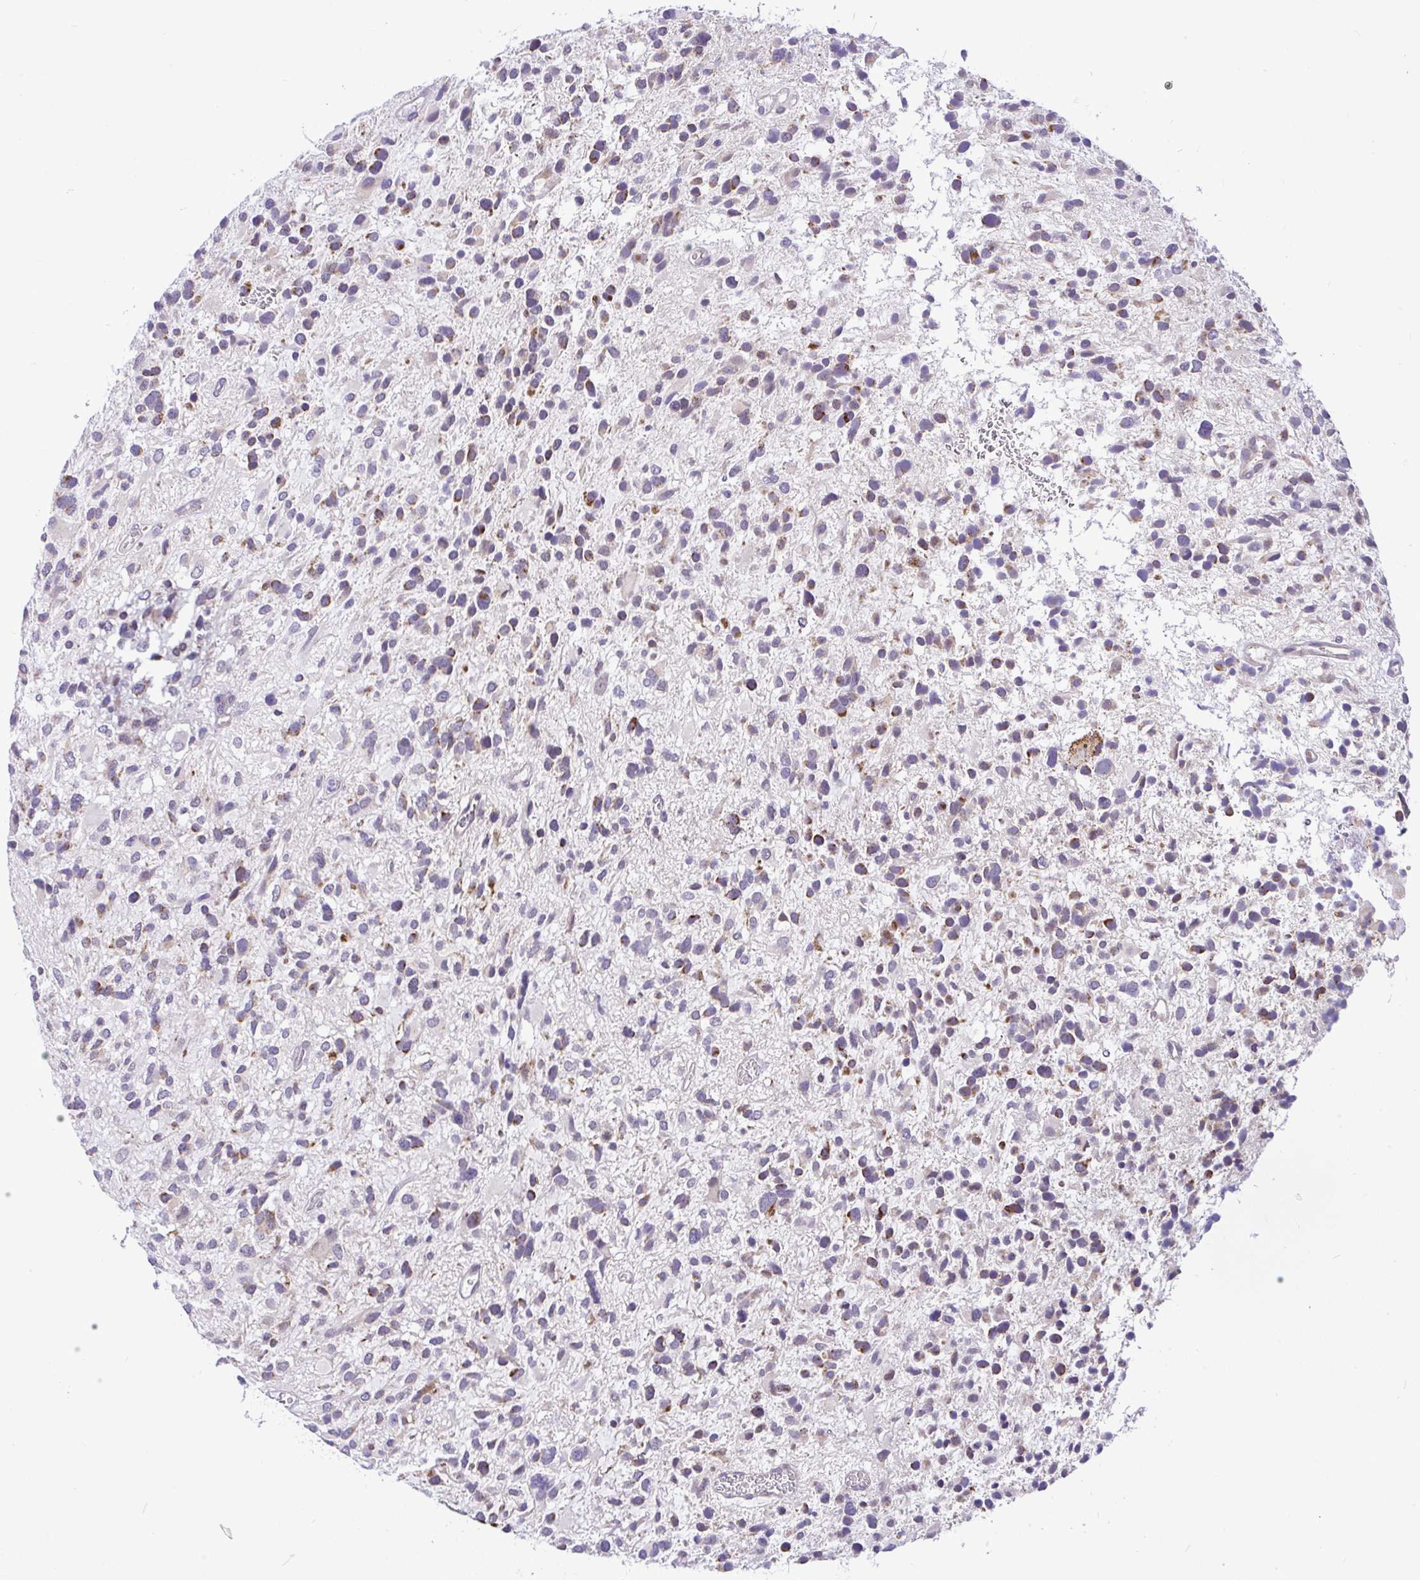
{"staining": {"intensity": "moderate", "quantity": "<25%", "location": "cytoplasmic/membranous"}, "tissue": "glioma", "cell_type": "Tumor cells", "image_type": "cancer", "snomed": [{"axis": "morphology", "description": "Glioma, malignant, High grade"}, {"axis": "topography", "description": "Brain"}], "caption": "A high-resolution photomicrograph shows IHC staining of malignant glioma (high-grade), which demonstrates moderate cytoplasmic/membranous staining in about <25% of tumor cells.", "gene": "PYCR2", "patient": {"sex": "female", "age": 11}}